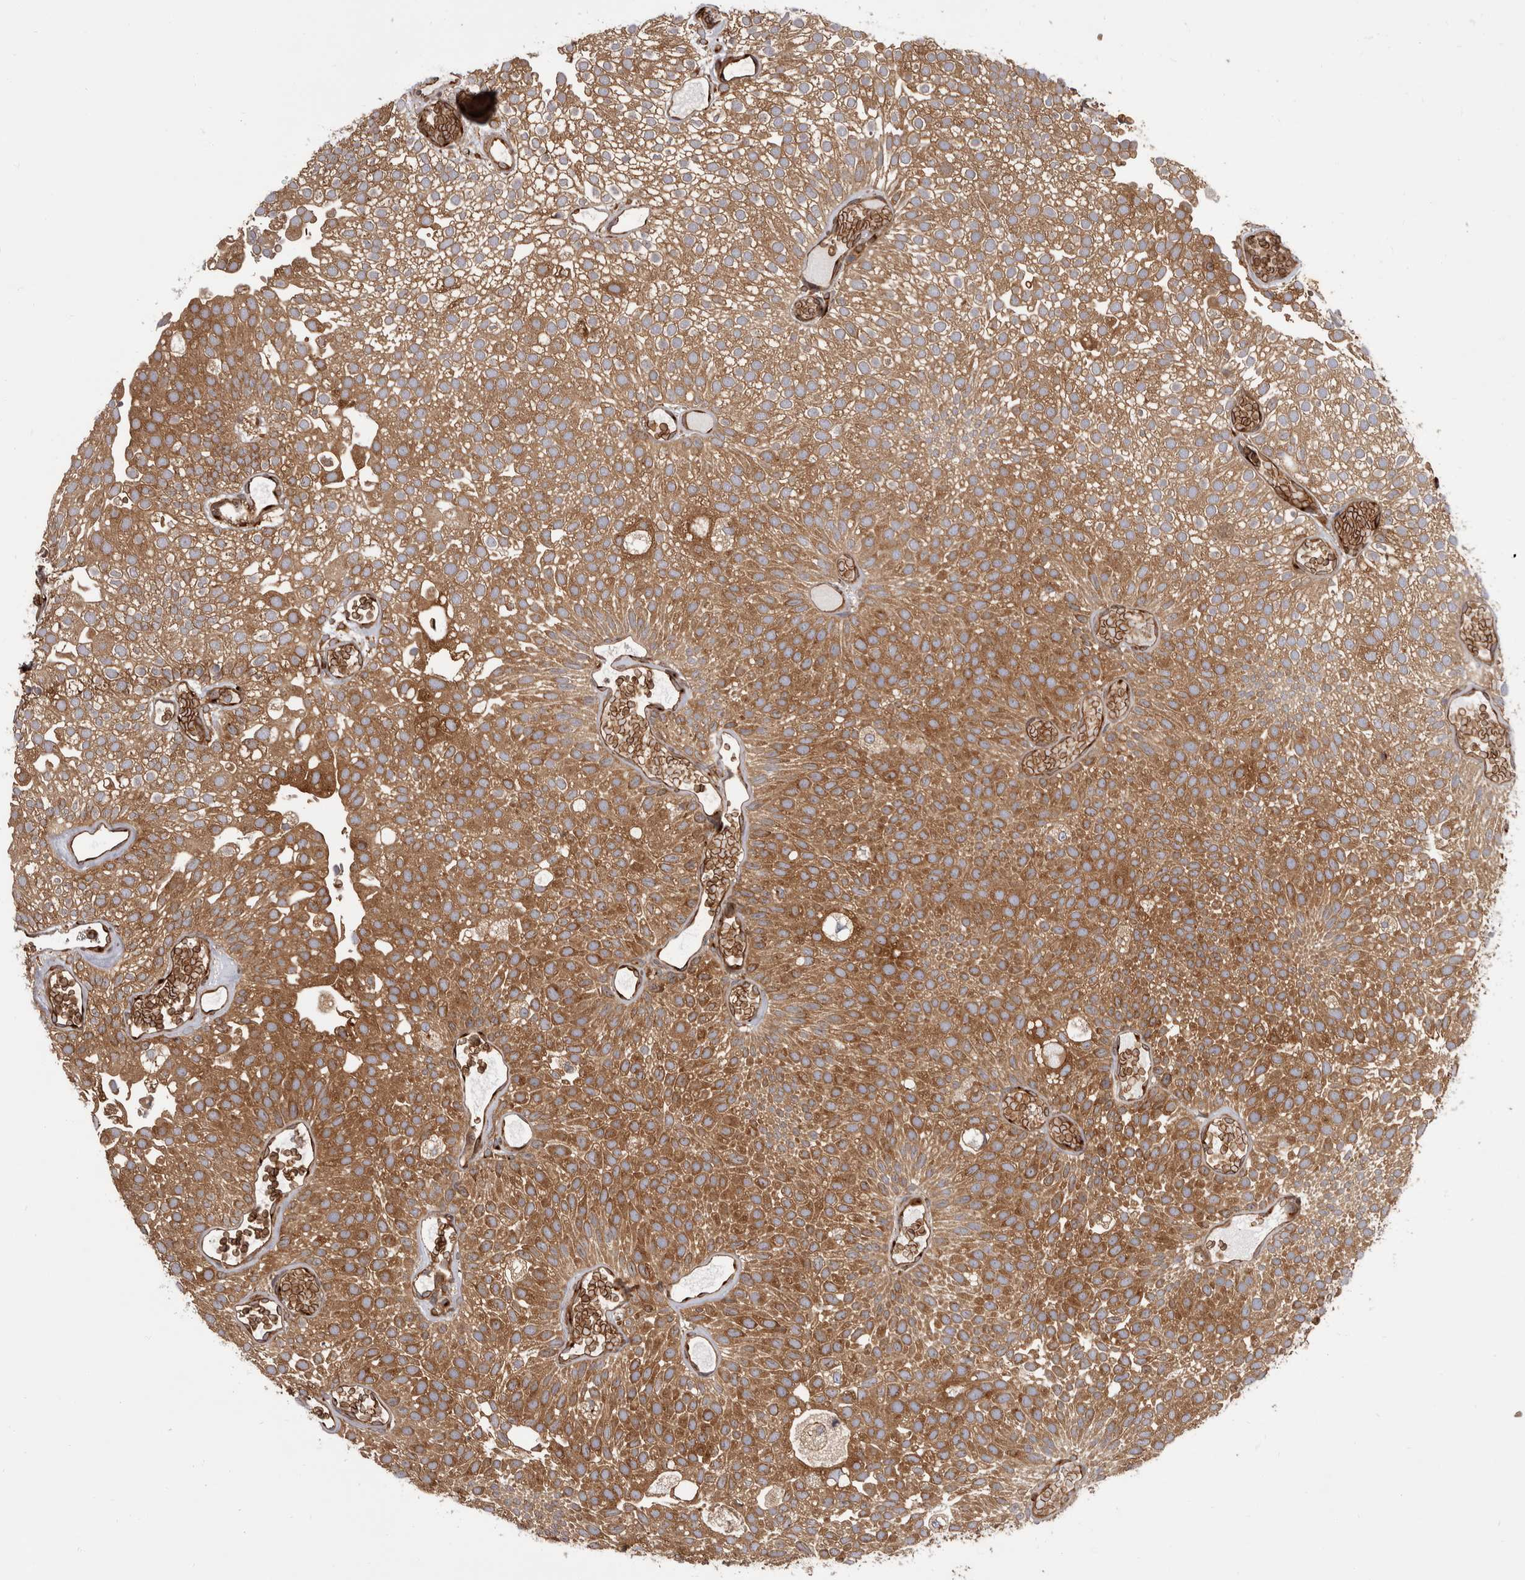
{"staining": {"intensity": "moderate", "quantity": ">75%", "location": "cytoplasmic/membranous"}, "tissue": "urothelial cancer", "cell_type": "Tumor cells", "image_type": "cancer", "snomed": [{"axis": "morphology", "description": "Urothelial carcinoma, Low grade"}, {"axis": "topography", "description": "Urinary bladder"}], "caption": "About >75% of tumor cells in human urothelial carcinoma (low-grade) show moderate cytoplasmic/membranous protein staining as visualized by brown immunohistochemical staining.", "gene": "HOOK3", "patient": {"sex": "male", "age": 78}}